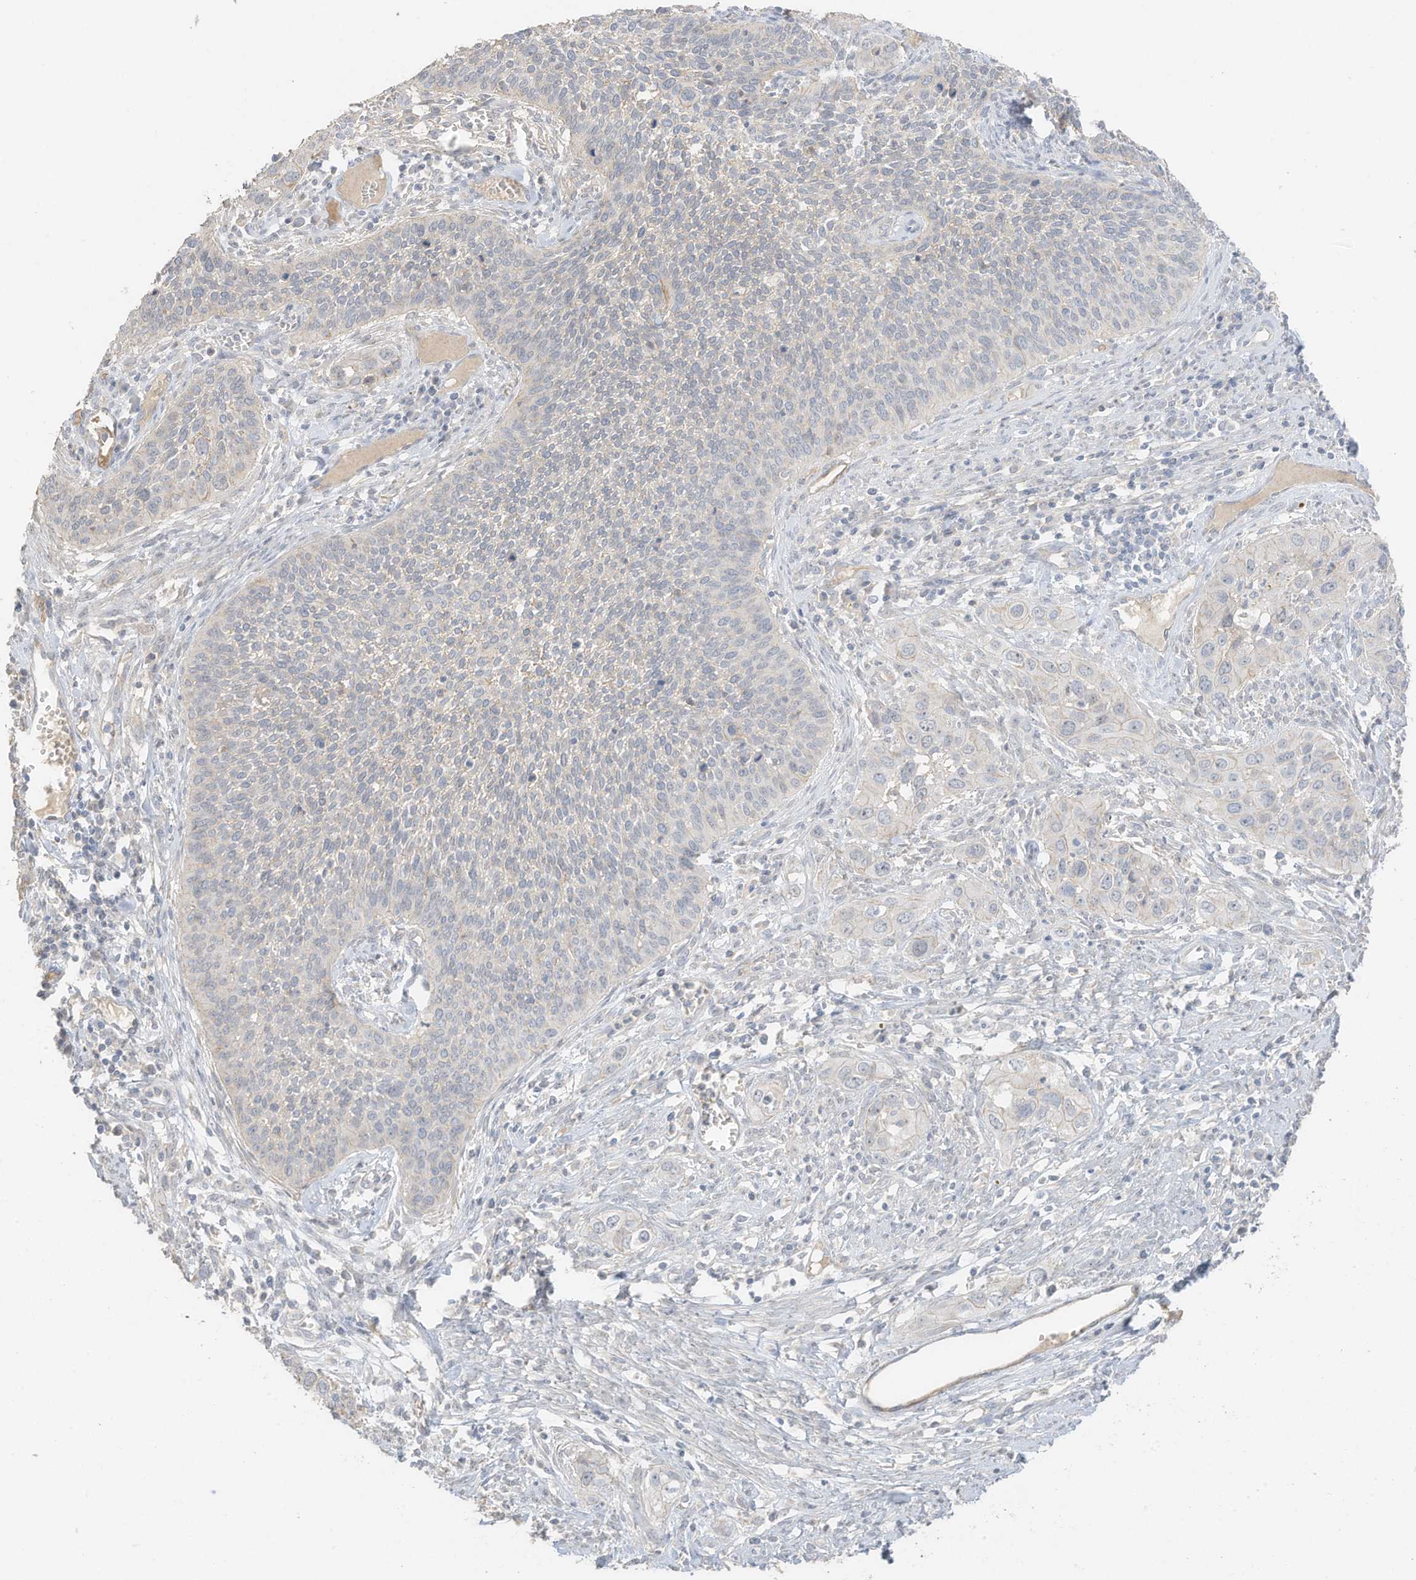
{"staining": {"intensity": "negative", "quantity": "none", "location": "none"}, "tissue": "cervical cancer", "cell_type": "Tumor cells", "image_type": "cancer", "snomed": [{"axis": "morphology", "description": "Squamous cell carcinoma, NOS"}, {"axis": "topography", "description": "Cervix"}], "caption": "An IHC photomicrograph of cervical cancer (squamous cell carcinoma) is shown. There is no staining in tumor cells of cervical cancer (squamous cell carcinoma). (DAB (3,3'-diaminobenzidine) immunohistochemistry visualized using brightfield microscopy, high magnification).", "gene": "ZBTB41", "patient": {"sex": "female", "age": 34}}